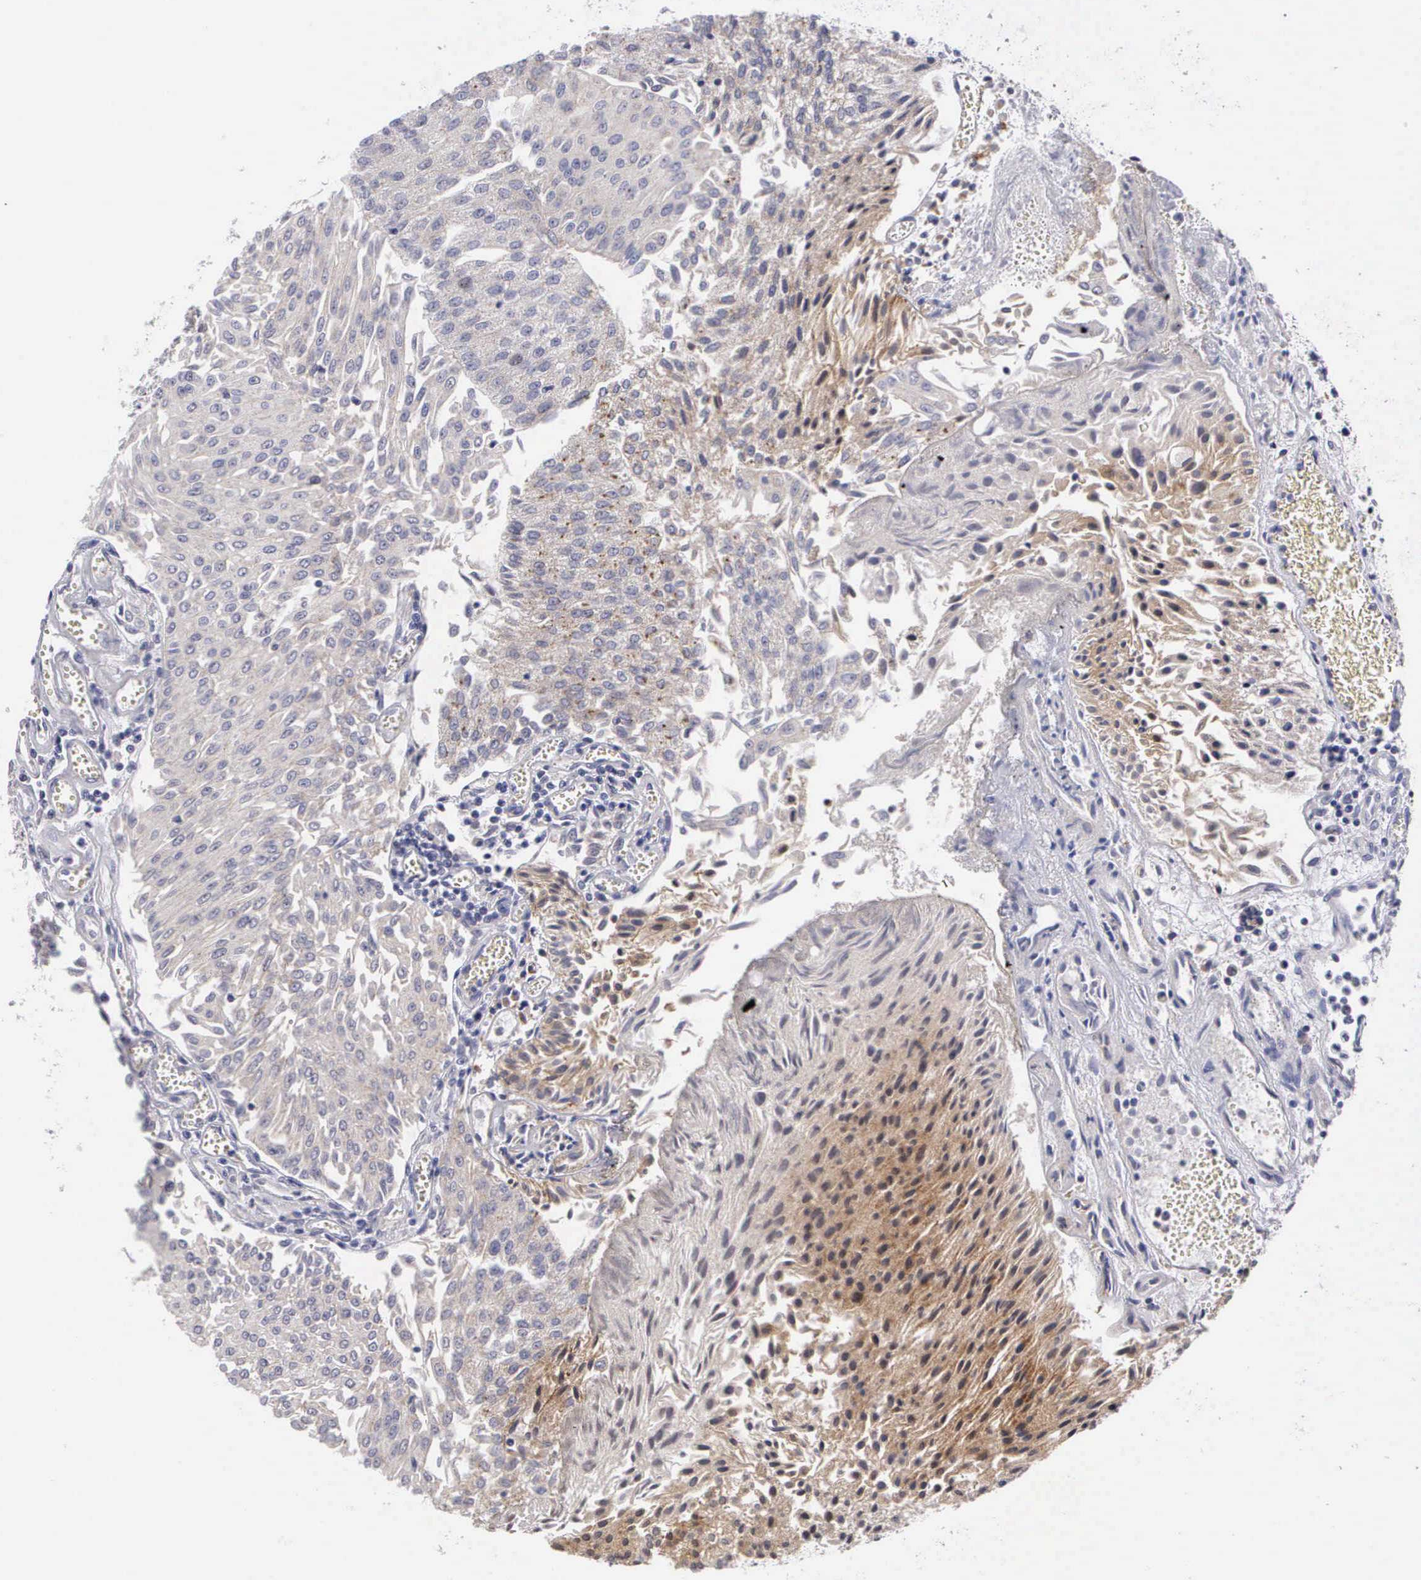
{"staining": {"intensity": "weak", "quantity": ">75%", "location": "cytoplasmic/membranous"}, "tissue": "urothelial cancer", "cell_type": "Tumor cells", "image_type": "cancer", "snomed": [{"axis": "morphology", "description": "Urothelial carcinoma, Low grade"}, {"axis": "topography", "description": "Urinary bladder"}], "caption": "The immunohistochemical stain highlights weak cytoplasmic/membranous expression in tumor cells of urothelial cancer tissue.", "gene": "GRIPAP1", "patient": {"sex": "male", "age": 86}}